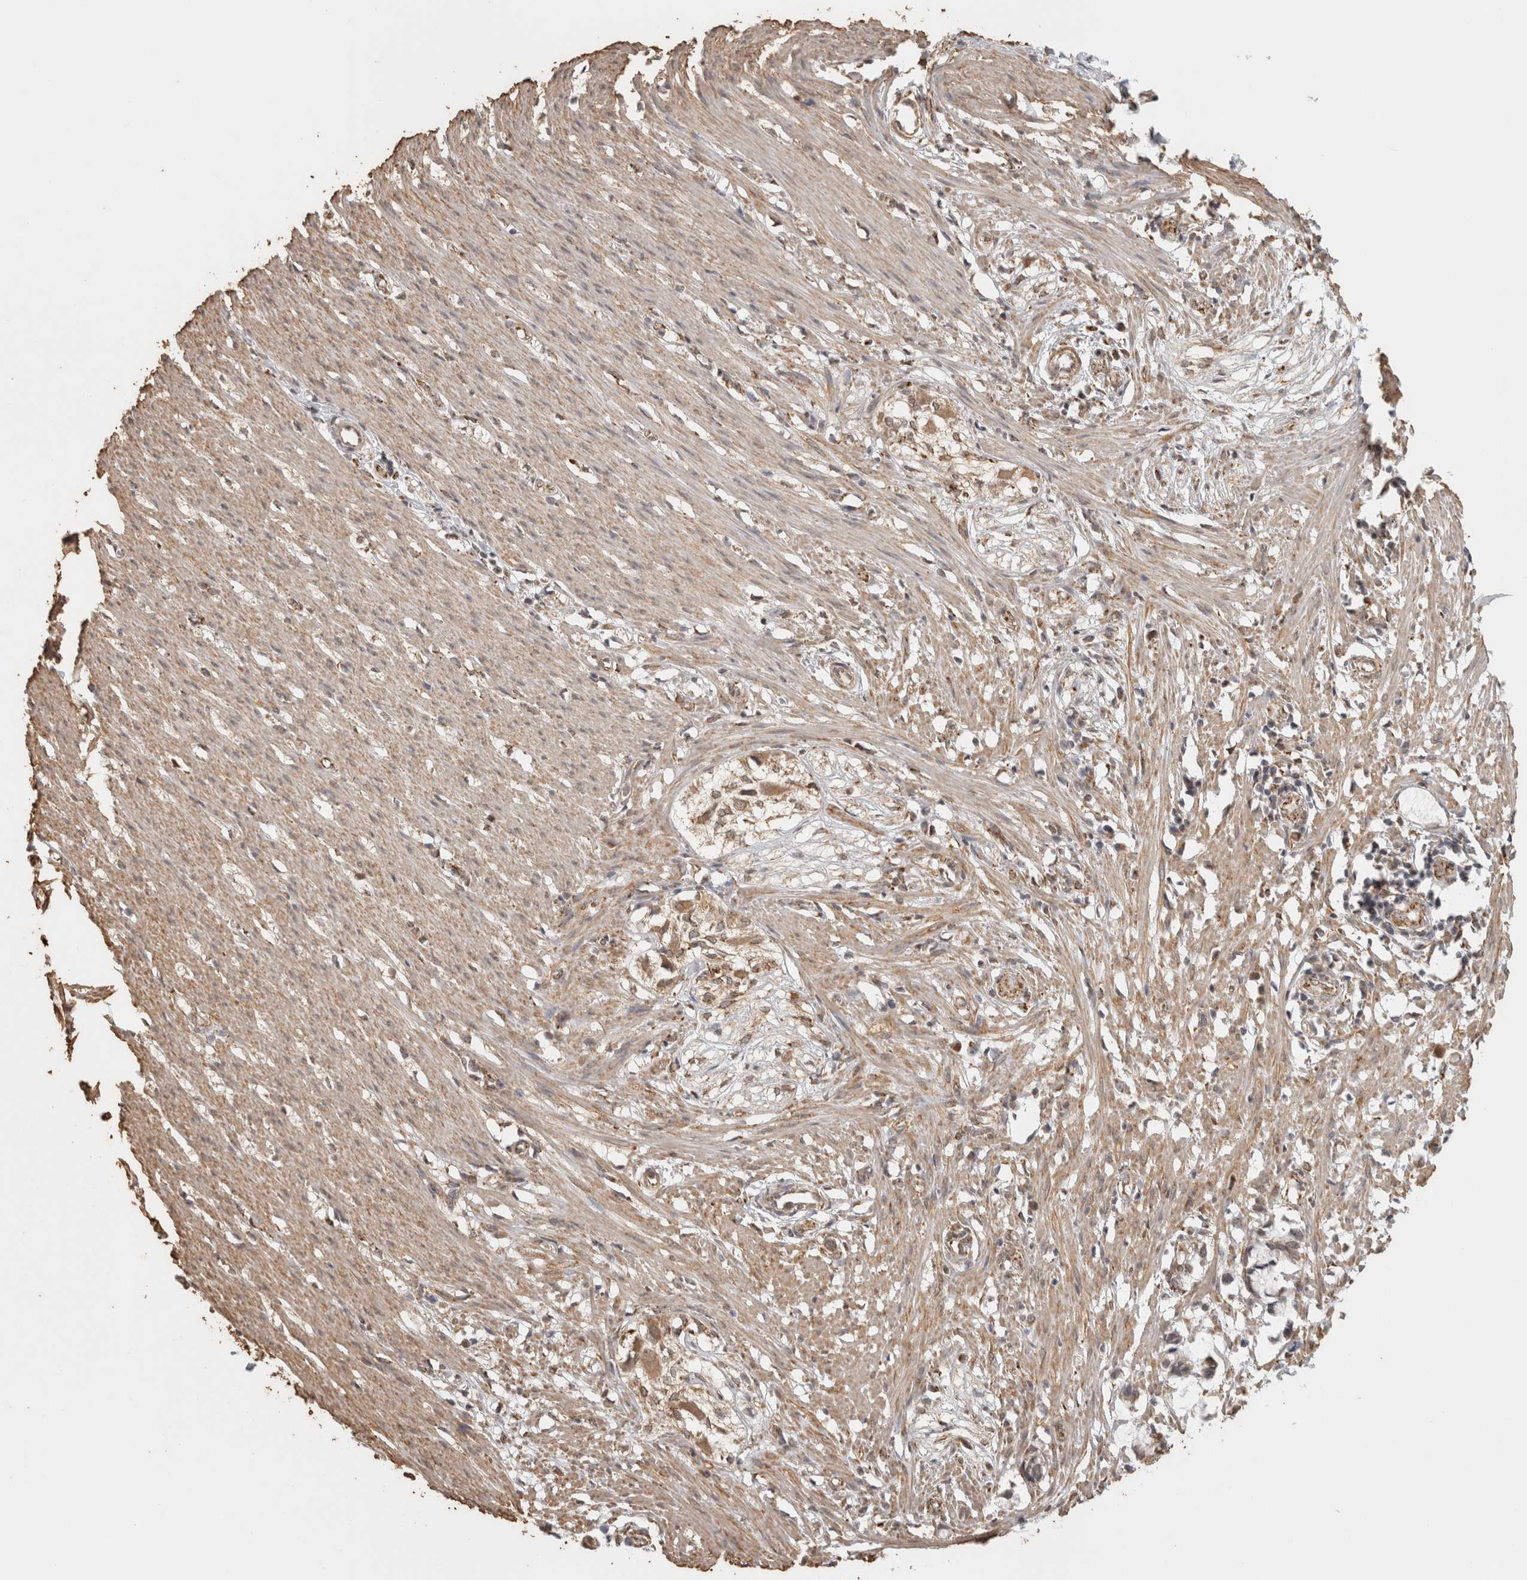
{"staining": {"intensity": "weak", "quantity": ">75%", "location": "cytoplasmic/membranous,nuclear"}, "tissue": "smooth muscle", "cell_type": "Smooth muscle cells", "image_type": "normal", "snomed": [{"axis": "morphology", "description": "Normal tissue, NOS"}, {"axis": "morphology", "description": "Adenocarcinoma, NOS"}, {"axis": "topography", "description": "Smooth muscle"}, {"axis": "topography", "description": "Colon"}], "caption": "Smooth muscle cells demonstrate low levels of weak cytoplasmic/membranous,nuclear positivity in approximately >75% of cells in unremarkable smooth muscle.", "gene": "BNIP3L", "patient": {"sex": "male", "age": 14}}